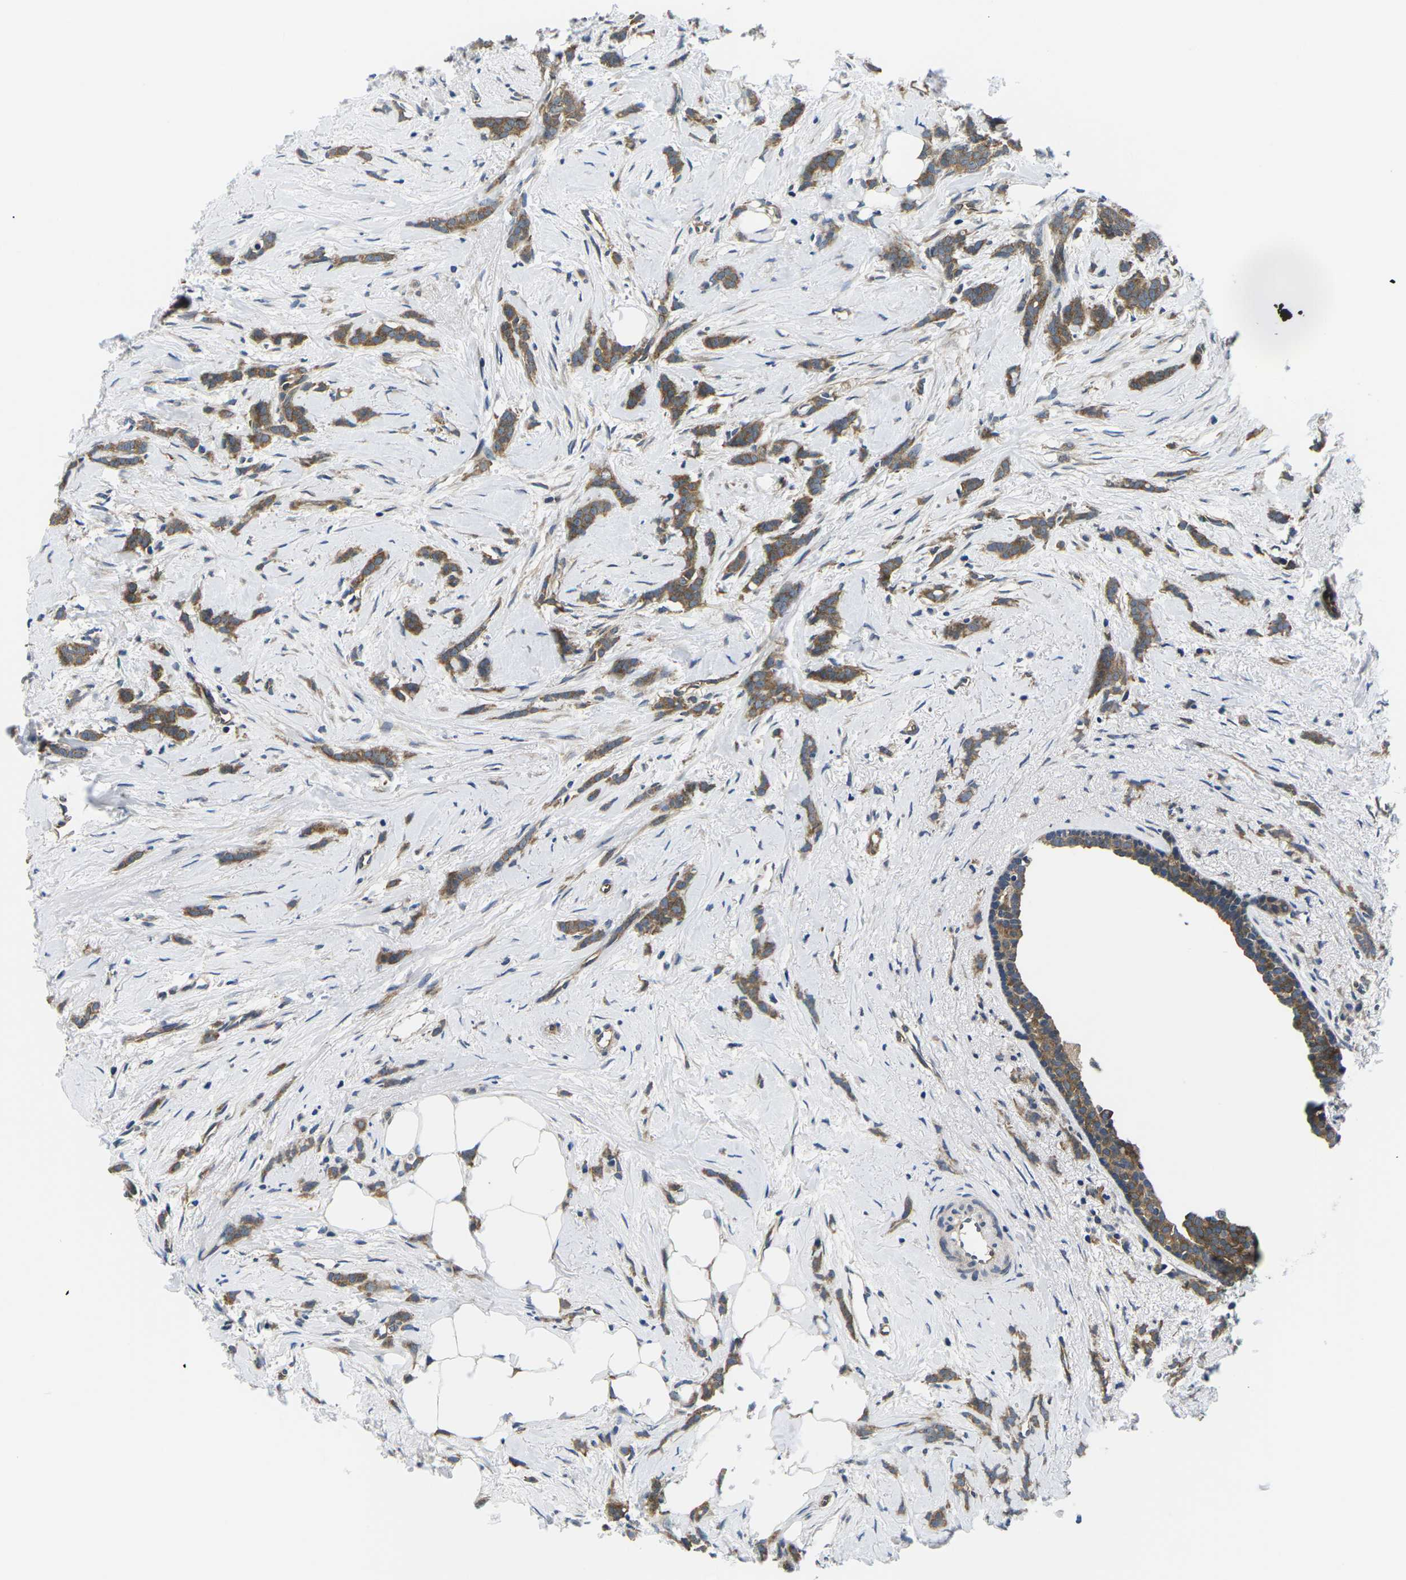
{"staining": {"intensity": "moderate", "quantity": ">75%", "location": "cytoplasmic/membranous"}, "tissue": "breast cancer", "cell_type": "Tumor cells", "image_type": "cancer", "snomed": [{"axis": "morphology", "description": "Lobular carcinoma, in situ"}, {"axis": "morphology", "description": "Lobular carcinoma"}, {"axis": "topography", "description": "Breast"}], "caption": "Approximately >75% of tumor cells in lobular carcinoma (breast) display moderate cytoplasmic/membranous protein positivity as visualized by brown immunohistochemical staining.", "gene": "GSK3B", "patient": {"sex": "female", "age": 41}}